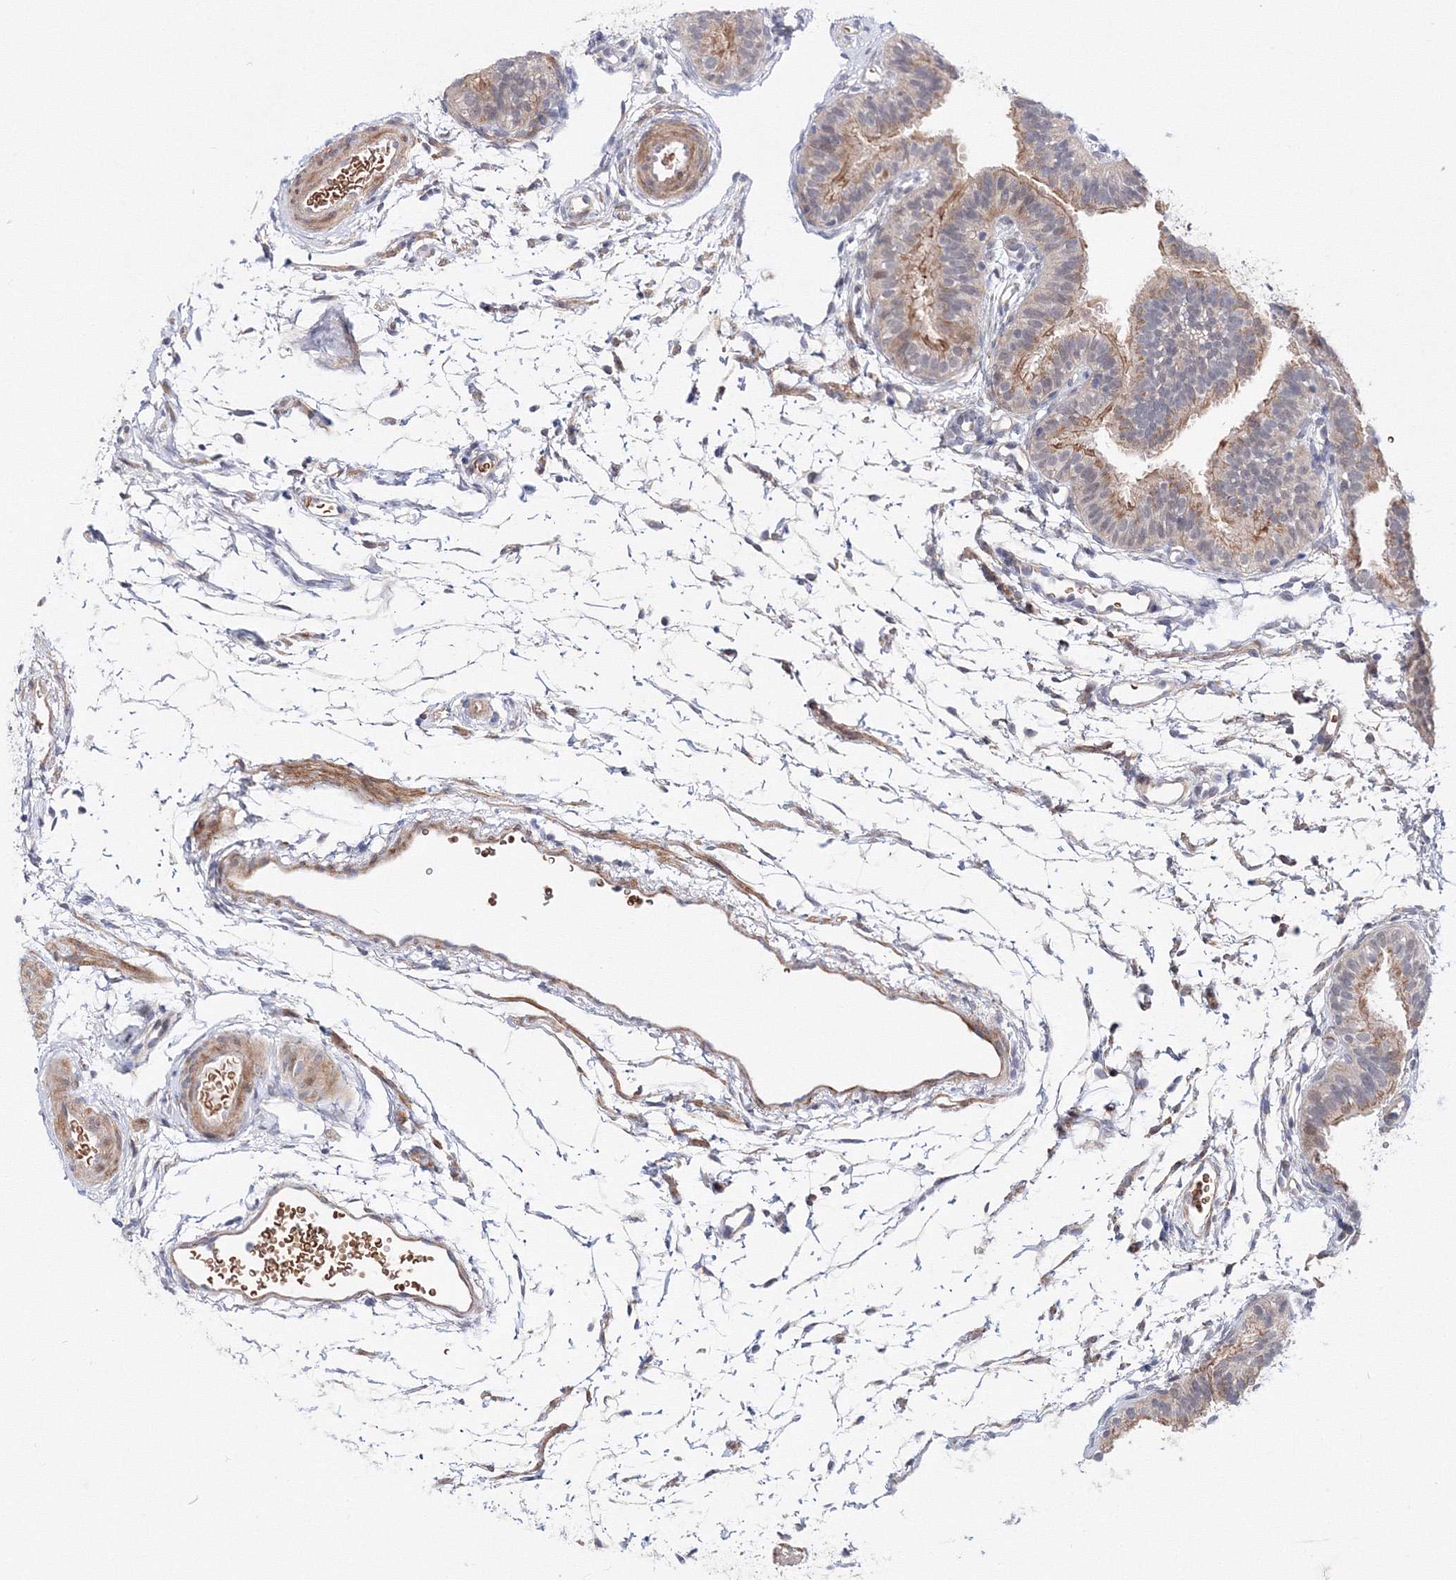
{"staining": {"intensity": "weak", "quantity": "25%-75%", "location": "cytoplasmic/membranous"}, "tissue": "fallopian tube", "cell_type": "Glandular cells", "image_type": "normal", "snomed": [{"axis": "morphology", "description": "Normal tissue, NOS"}, {"axis": "topography", "description": "Fallopian tube"}], "caption": "Fallopian tube stained with DAB immunohistochemistry demonstrates low levels of weak cytoplasmic/membranous expression in approximately 25%-75% of glandular cells.", "gene": "C11orf52", "patient": {"sex": "female", "age": 35}}